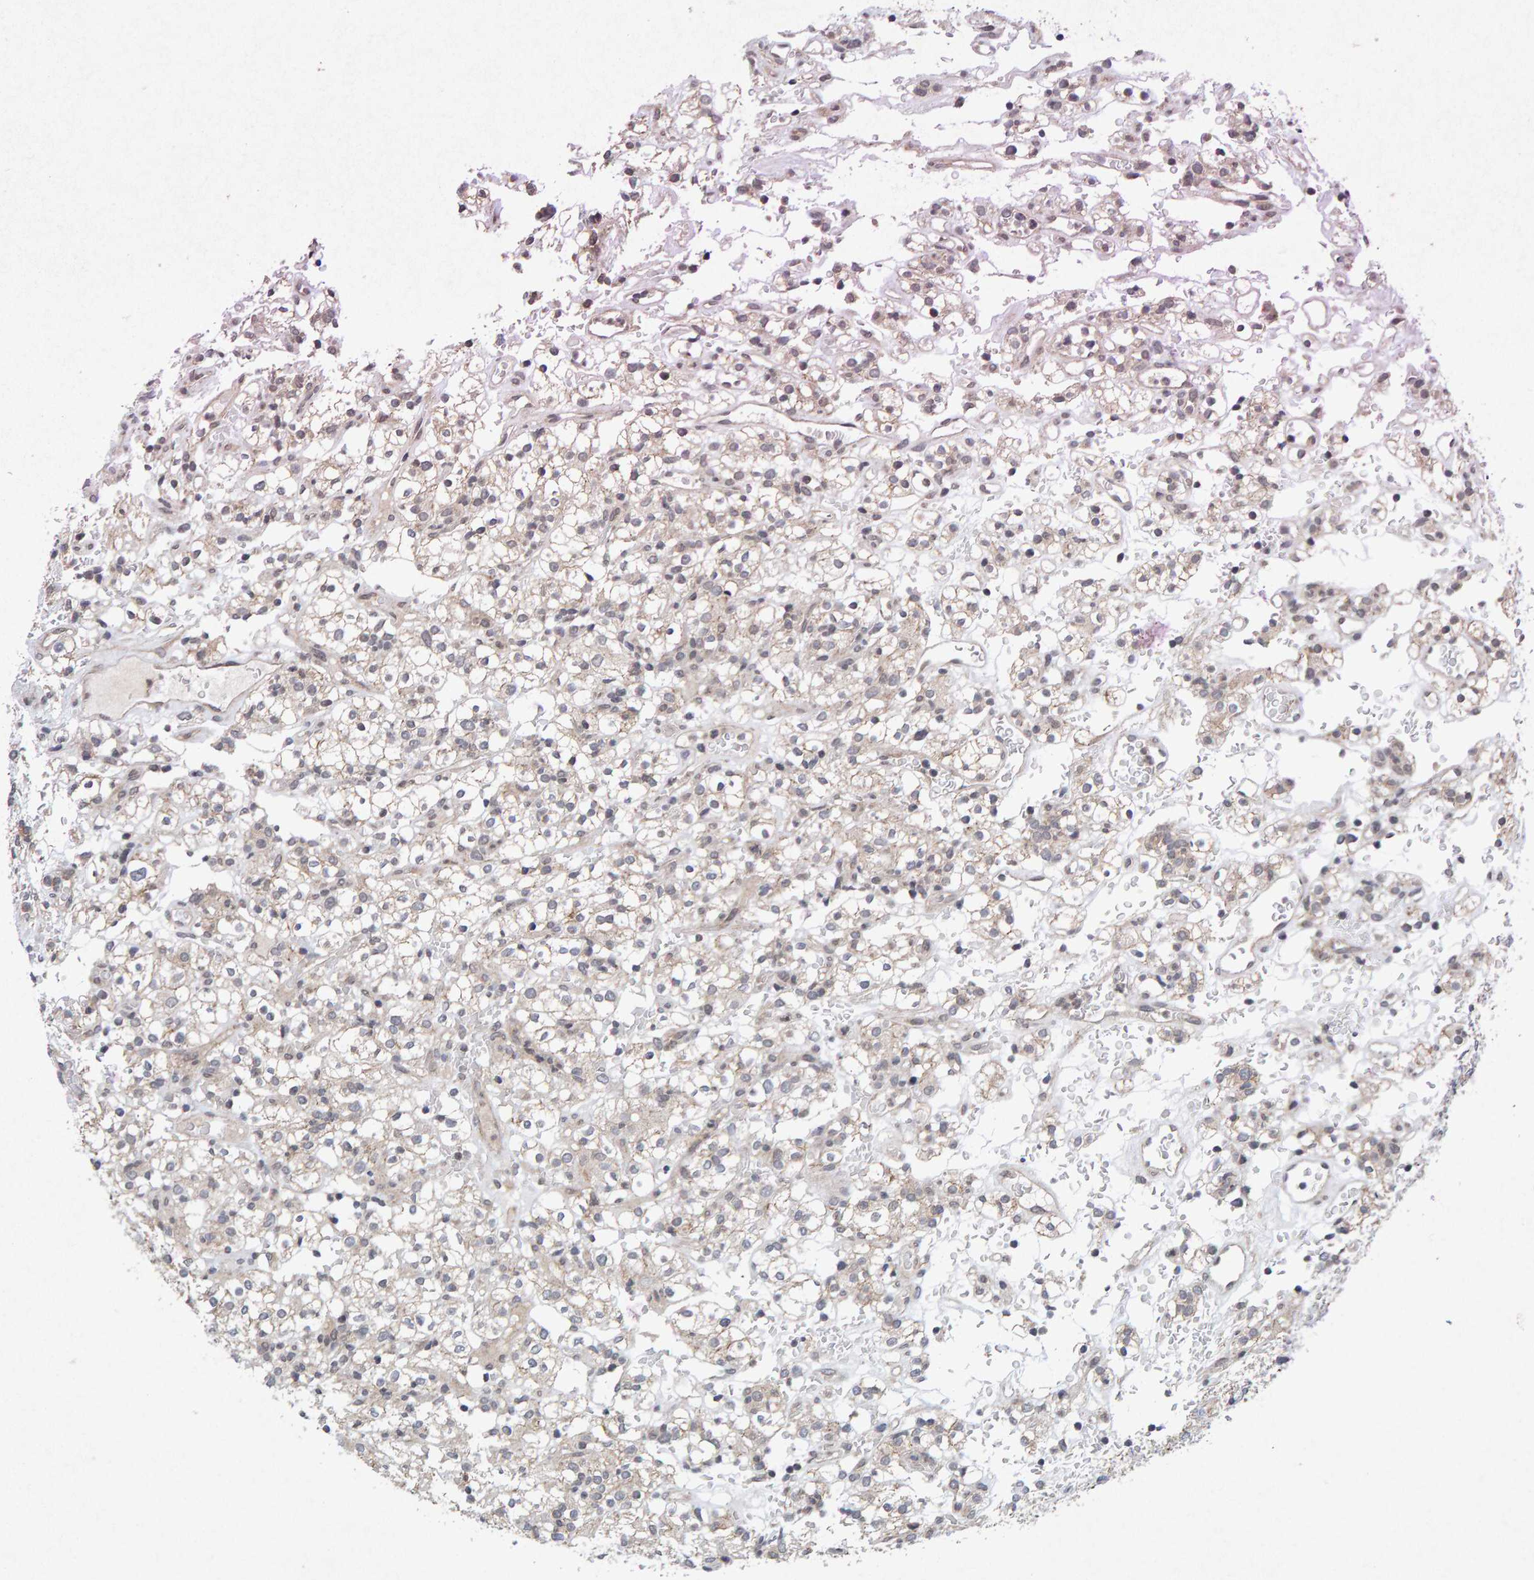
{"staining": {"intensity": "weak", "quantity": "<25%", "location": "cytoplasmic/membranous"}, "tissue": "renal cancer", "cell_type": "Tumor cells", "image_type": "cancer", "snomed": [{"axis": "morphology", "description": "Normal tissue, NOS"}, {"axis": "morphology", "description": "Adenocarcinoma, NOS"}, {"axis": "topography", "description": "Kidney"}], "caption": "Micrograph shows no protein staining in tumor cells of renal cancer (adenocarcinoma) tissue.", "gene": "CDH2", "patient": {"sex": "female", "age": 72}}